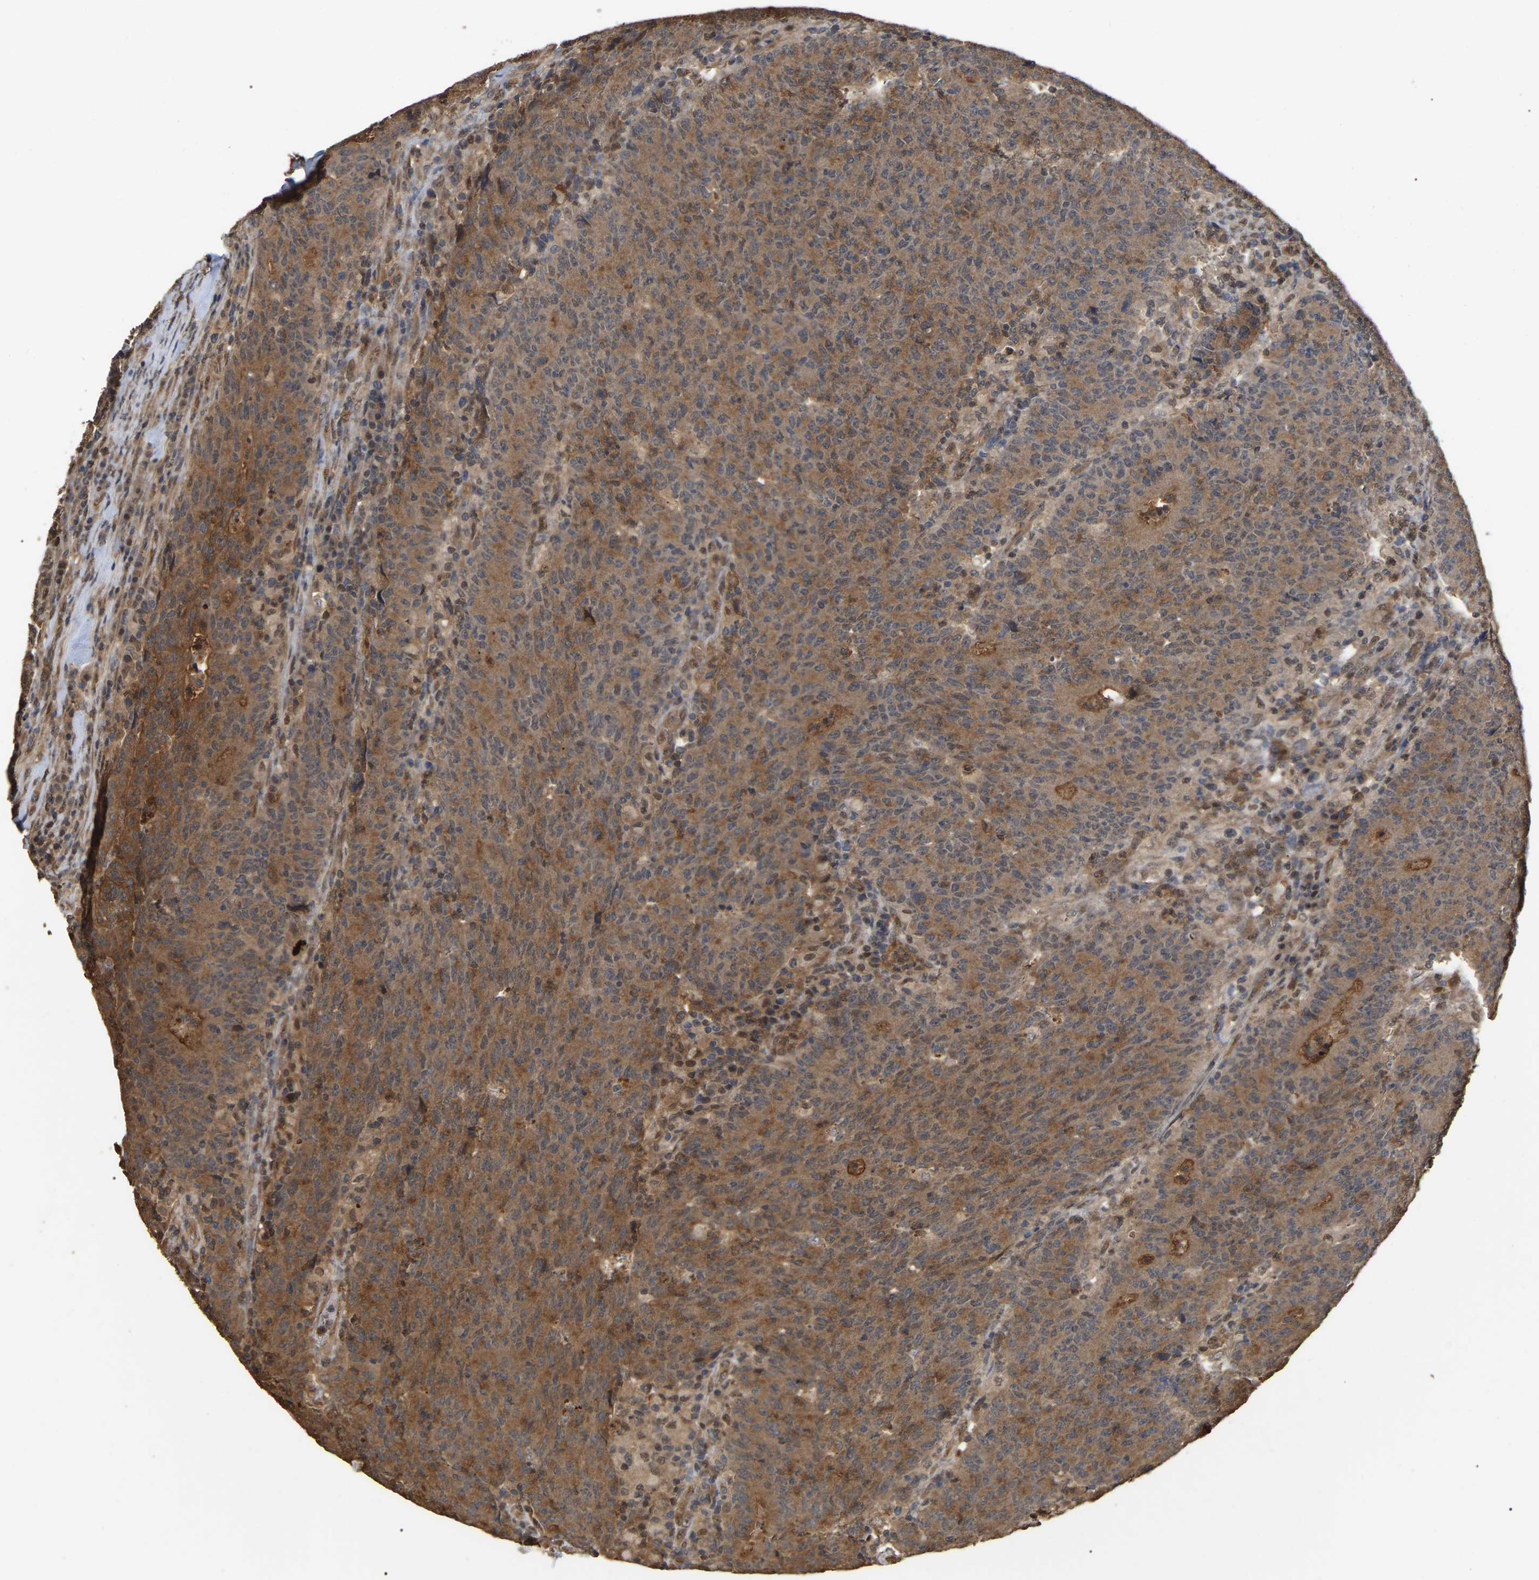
{"staining": {"intensity": "moderate", "quantity": ">75%", "location": "cytoplasmic/membranous"}, "tissue": "colorectal cancer", "cell_type": "Tumor cells", "image_type": "cancer", "snomed": [{"axis": "morphology", "description": "Adenocarcinoma, NOS"}, {"axis": "topography", "description": "Colon"}], "caption": "Protein staining of colorectal cancer tissue demonstrates moderate cytoplasmic/membranous positivity in approximately >75% of tumor cells. (DAB IHC, brown staining for protein, blue staining for nuclei).", "gene": "FAM219A", "patient": {"sex": "female", "age": 75}}